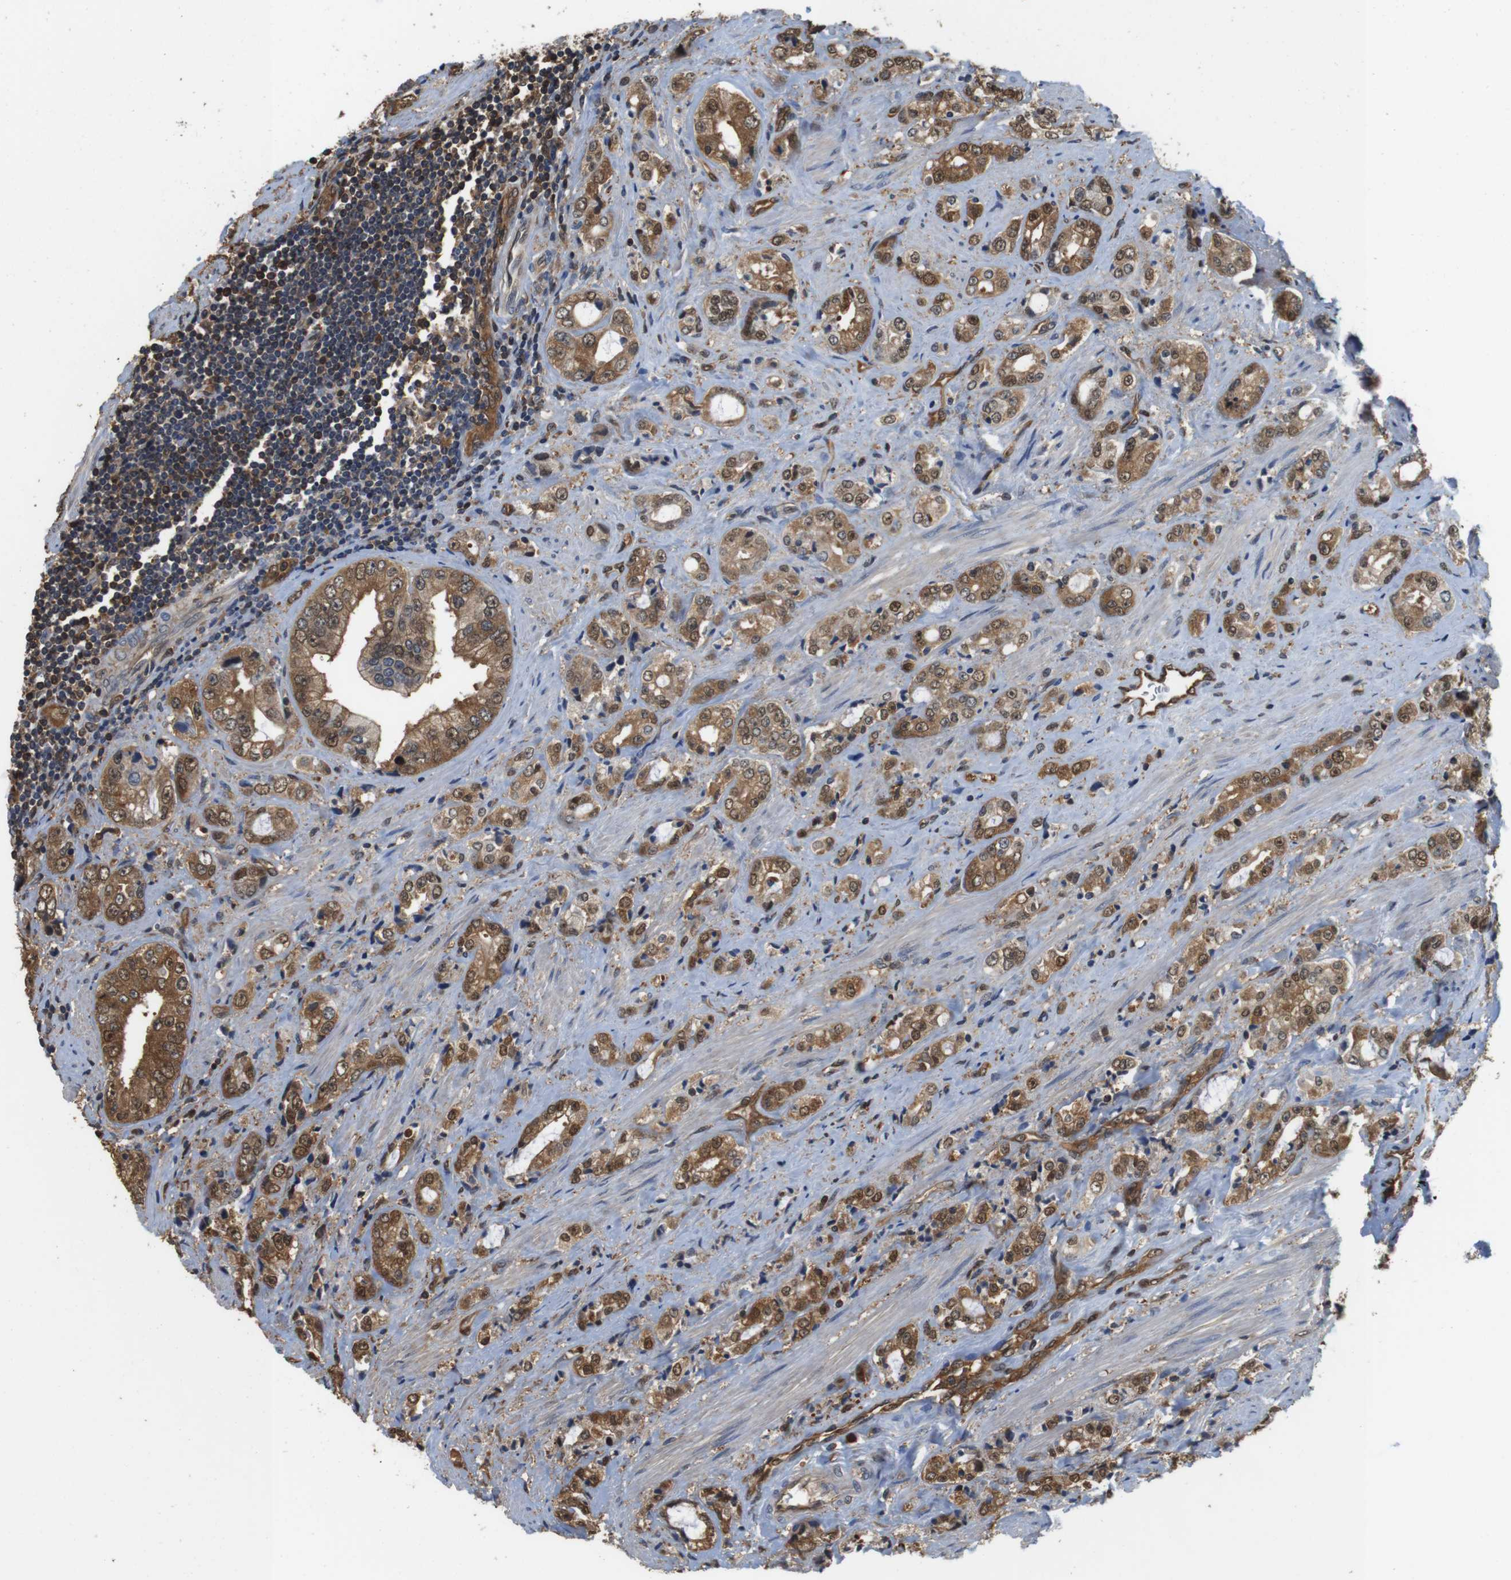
{"staining": {"intensity": "moderate", "quantity": ">75%", "location": "cytoplasmic/membranous,nuclear"}, "tissue": "prostate cancer", "cell_type": "Tumor cells", "image_type": "cancer", "snomed": [{"axis": "morphology", "description": "Adenocarcinoma, High grade"}, {"axis": "topography", "description": "Prostate"}], "caption": "Human prostate high-grade adenocarcinoma stained with a protein marker exhibits moderate staining in tumor cells.", "gene": "LDHA", "patient": {"sex": "male", "age": 61}}